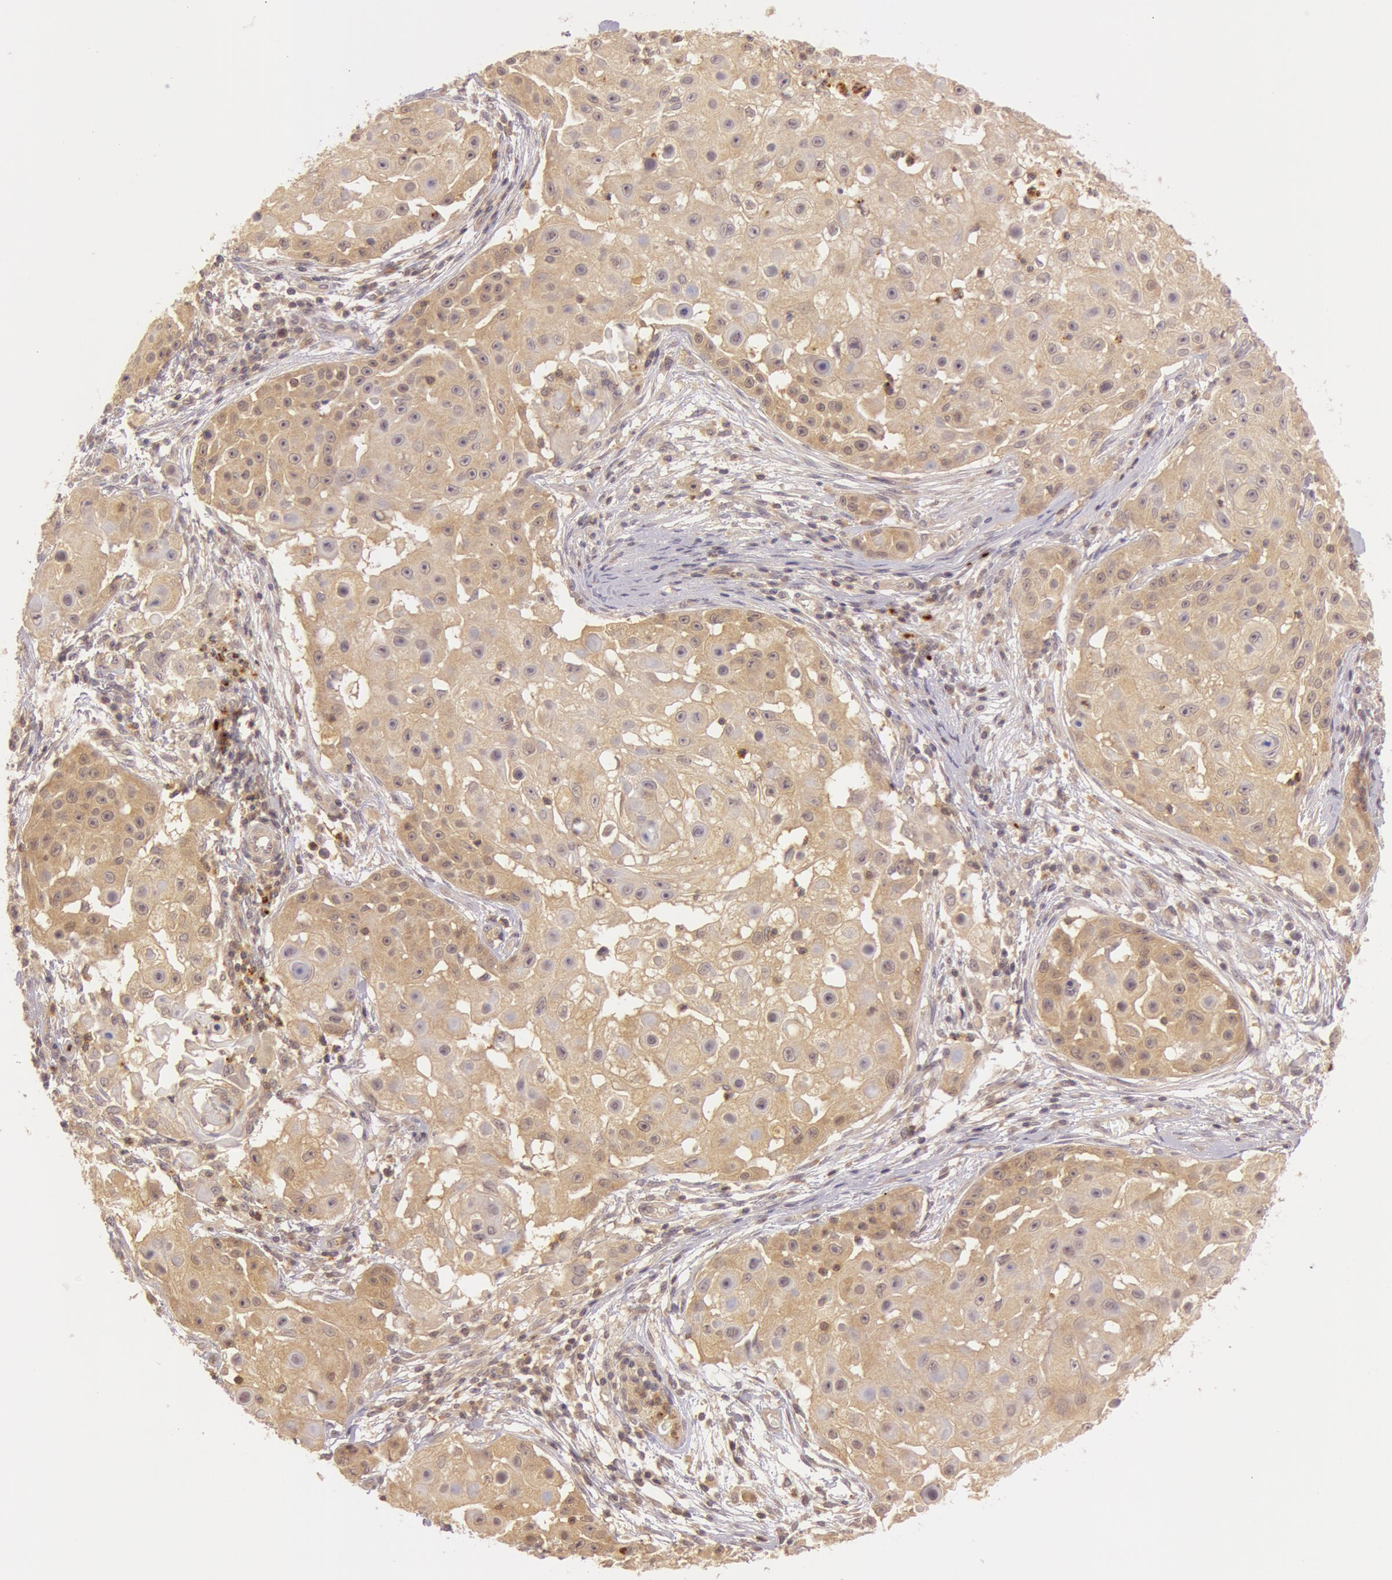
{"staining": {"intensity": "moderate", "quantity": ">75%", "location": "cytoplasmic/membranous"}, "tissue": "skin cancer", "cell_type": "Tumor cells", "image_type": "cancer", "snomed": [{"axis": "morphology", "description": "Squamous cell carcinoma, NOS"}, {"axis": "topography", "description": "Skin"}], "caption": "Moderate cytoplasmic/membranous positivity is present in approximately >75% of tumor cells in skin squamous cell carcinoma.", "gene": "ATG2B", "patient": {"sex": "female", "age": 57}}